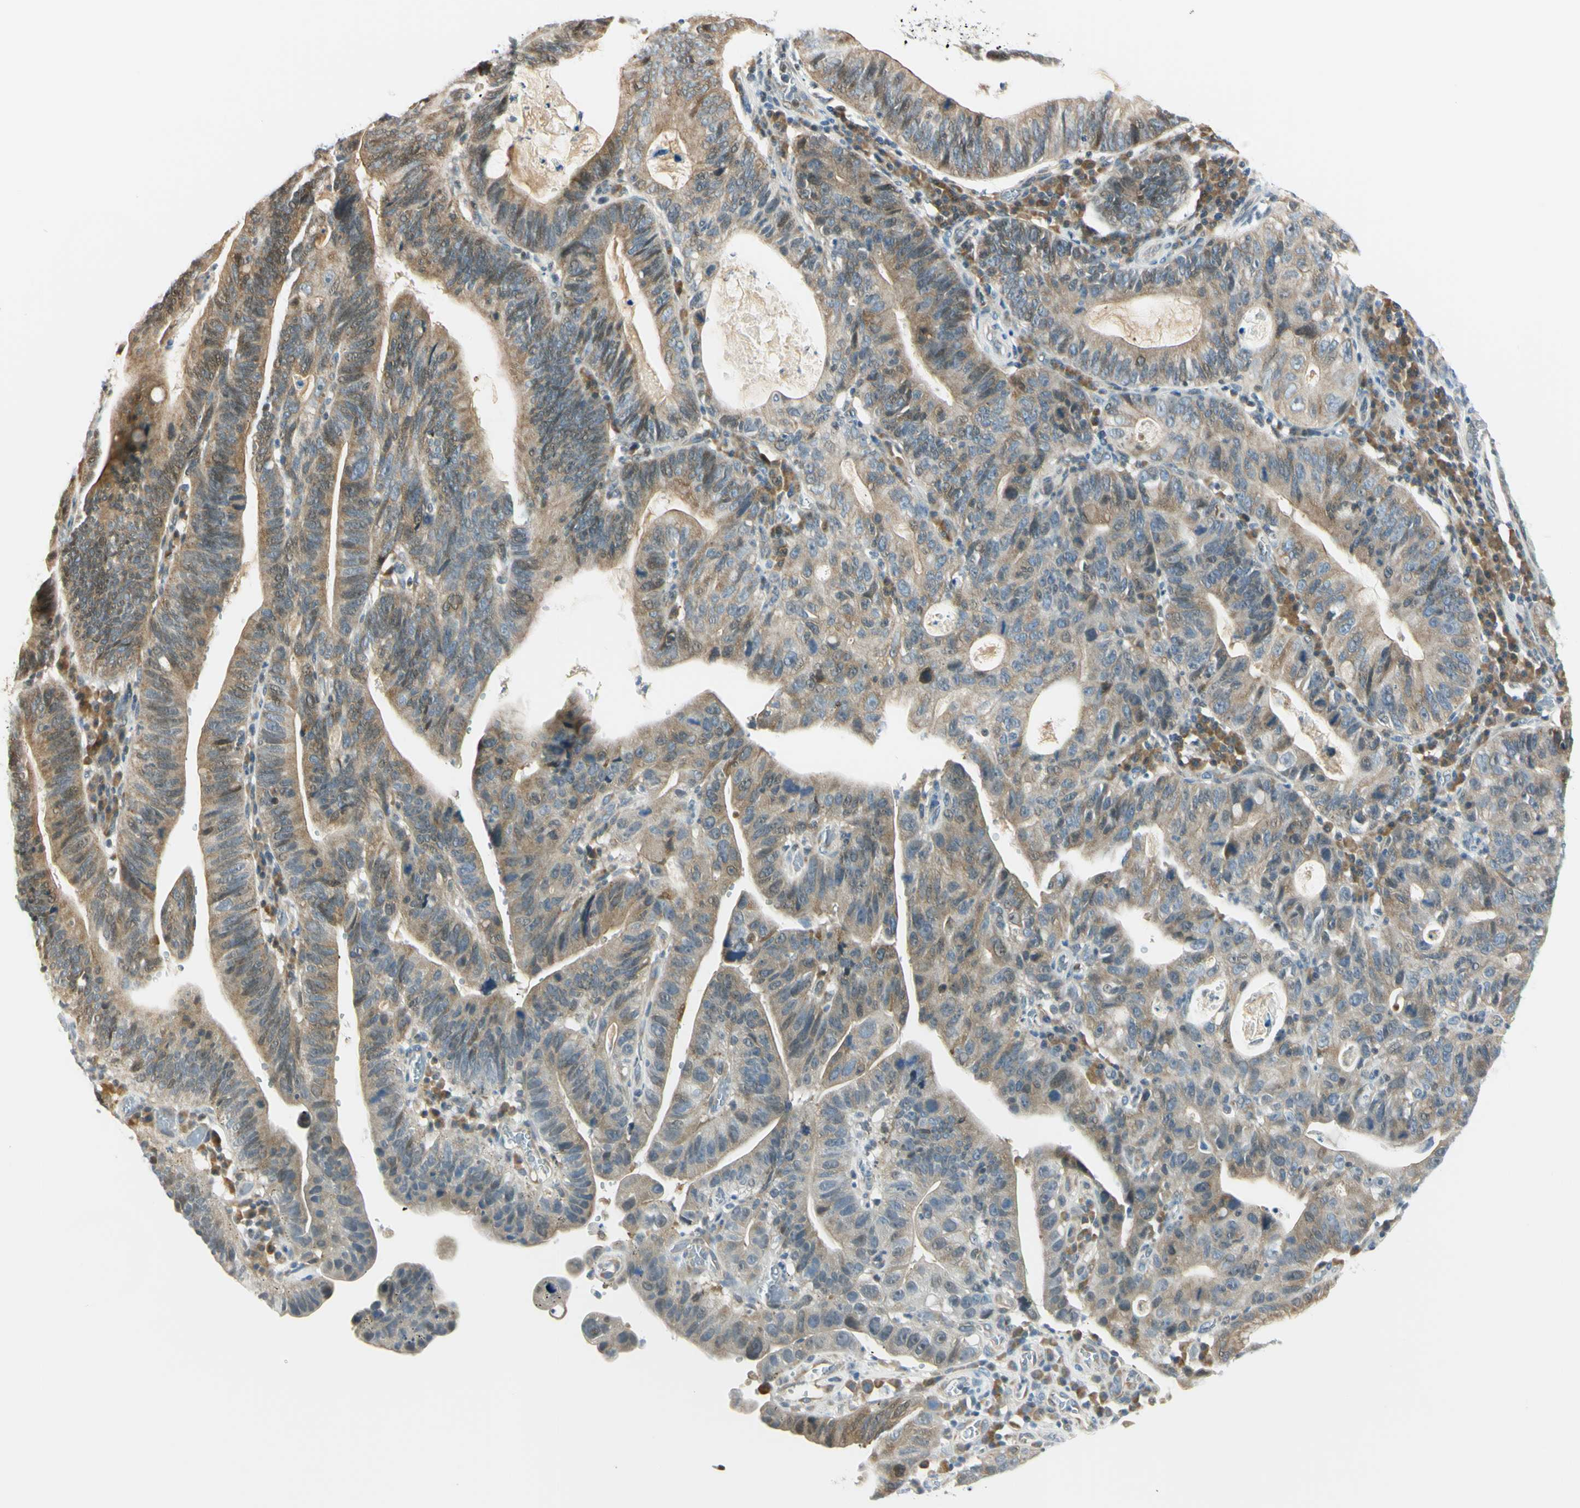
{"staining": {"intensity": "weak", "quantity": ">75%", "location": "cytoplasmic/membranous,nuclear"}, "tissue": "stomach cancer", "cell_type": "Tumor cells", "image_type": "cancer", "snomed": [{"axis": "morphology", "description": "Adenocarcinoma, NOS"}, {"axis": "topography", "description": "Stomach"}], "caption": "Protein staining by immunohistochemistry displays weak cytoplasmic/membranous and nuclear staining in approximately >75% of tumor cells in adenocarcinoma (stomach).", "gene": "NPDC1", "patient": {"sex": "male", "age": 59}}